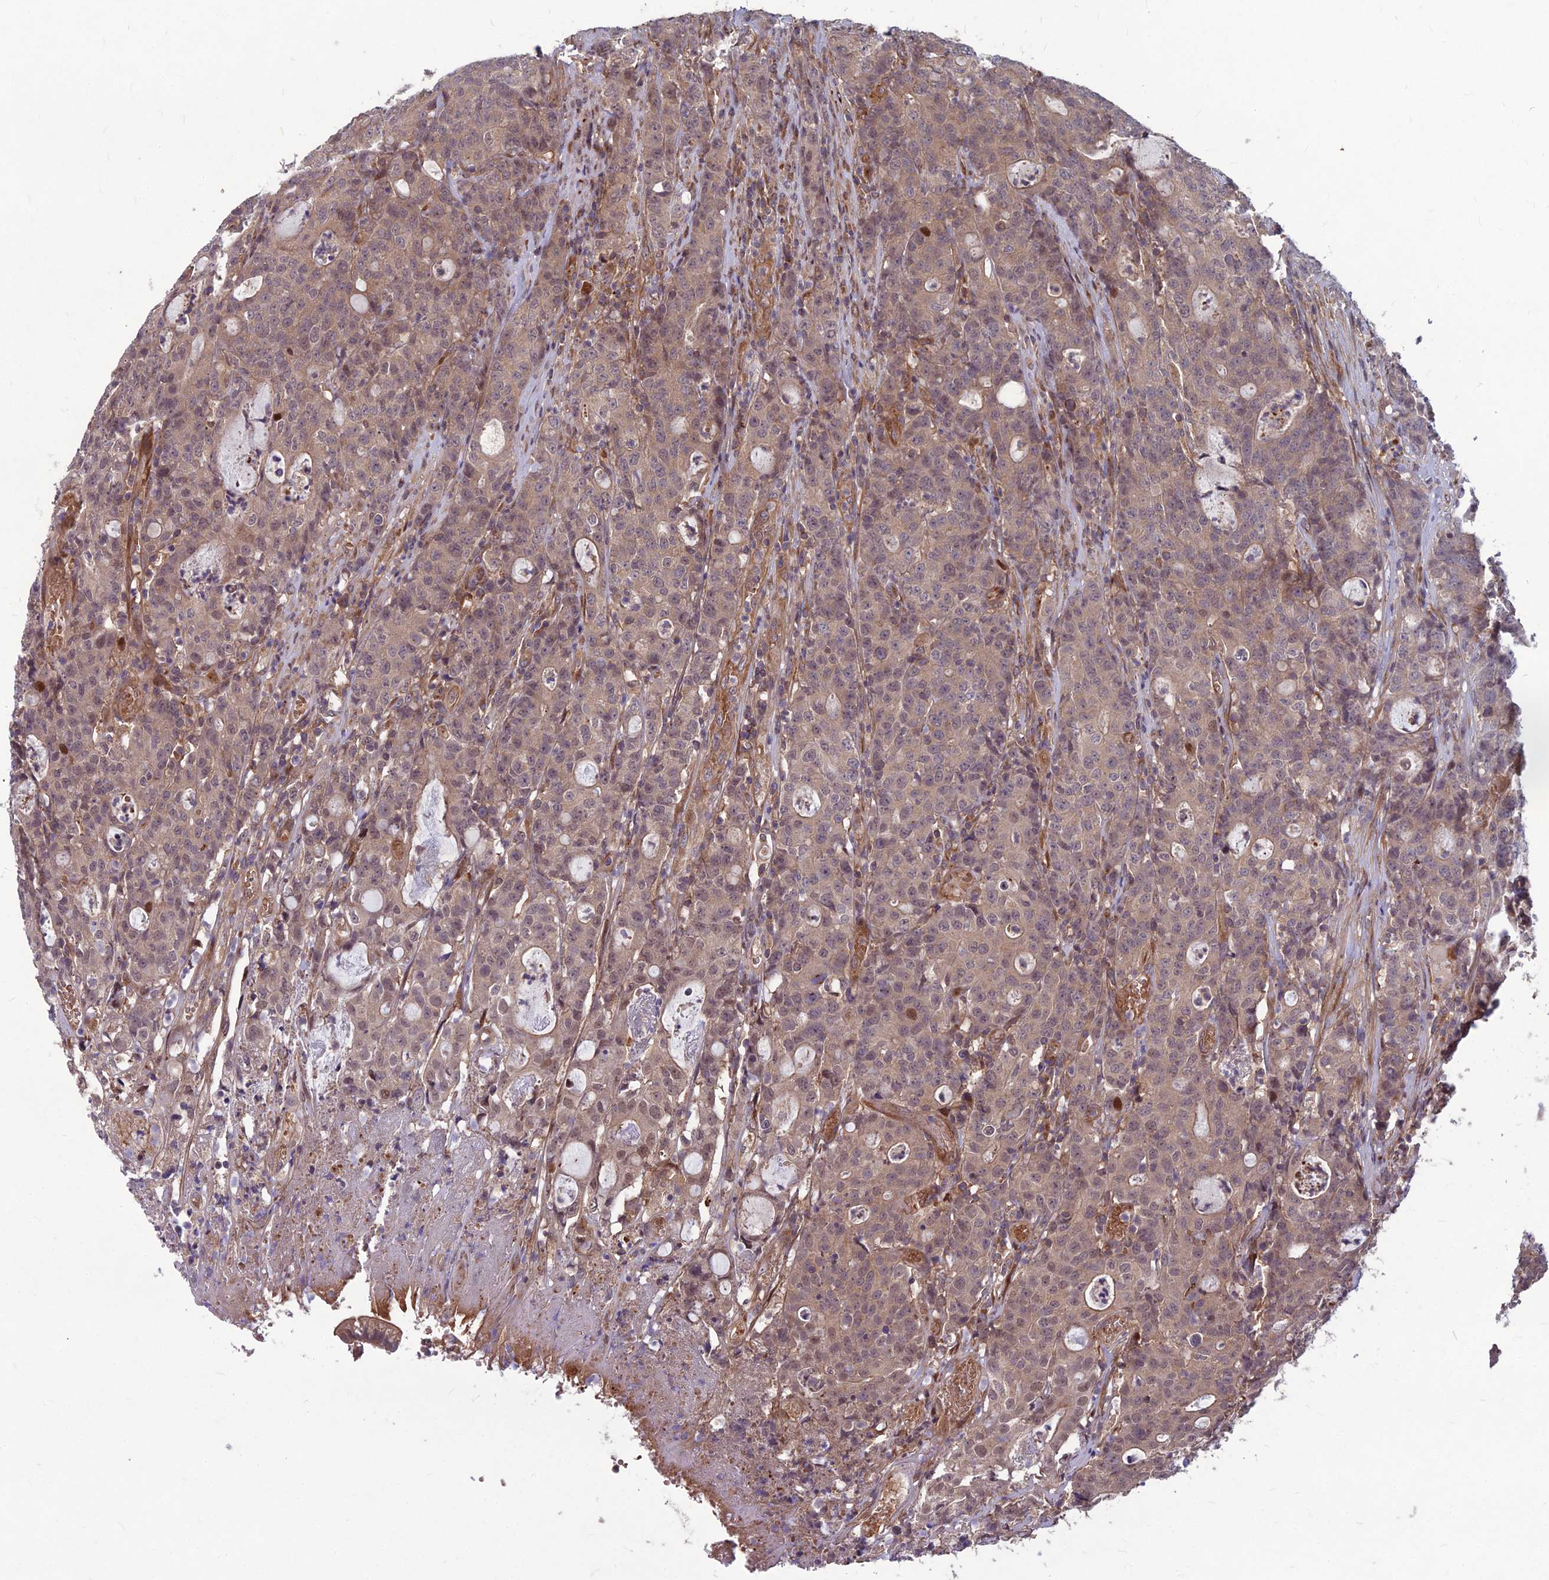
{"staining": {"intensity": "weak", "quantity": ">75%", "location": "cytoplasmic/membranous"}, "tissue": "colorectal cancer", "cell_type": "Tumor cells", "image_type": "cancer", "snomed": [{"axis": "morphology", "description": "Adenocarcinoma, NOS"}, {"axis": "topography", "description": "Colon"}], "caption": "Immunohistochemistry histopathology image of neoplastic tissue: human colorectal cancer stained using IHC displays low levels of weak protein expression localized specifically in the cytoplasmic/membranous of tumor cells, appearing as a cytoplasmic/membranous brown color.", "gene": "MFSD8", "patient": {"sex": "male", "age": 83}}